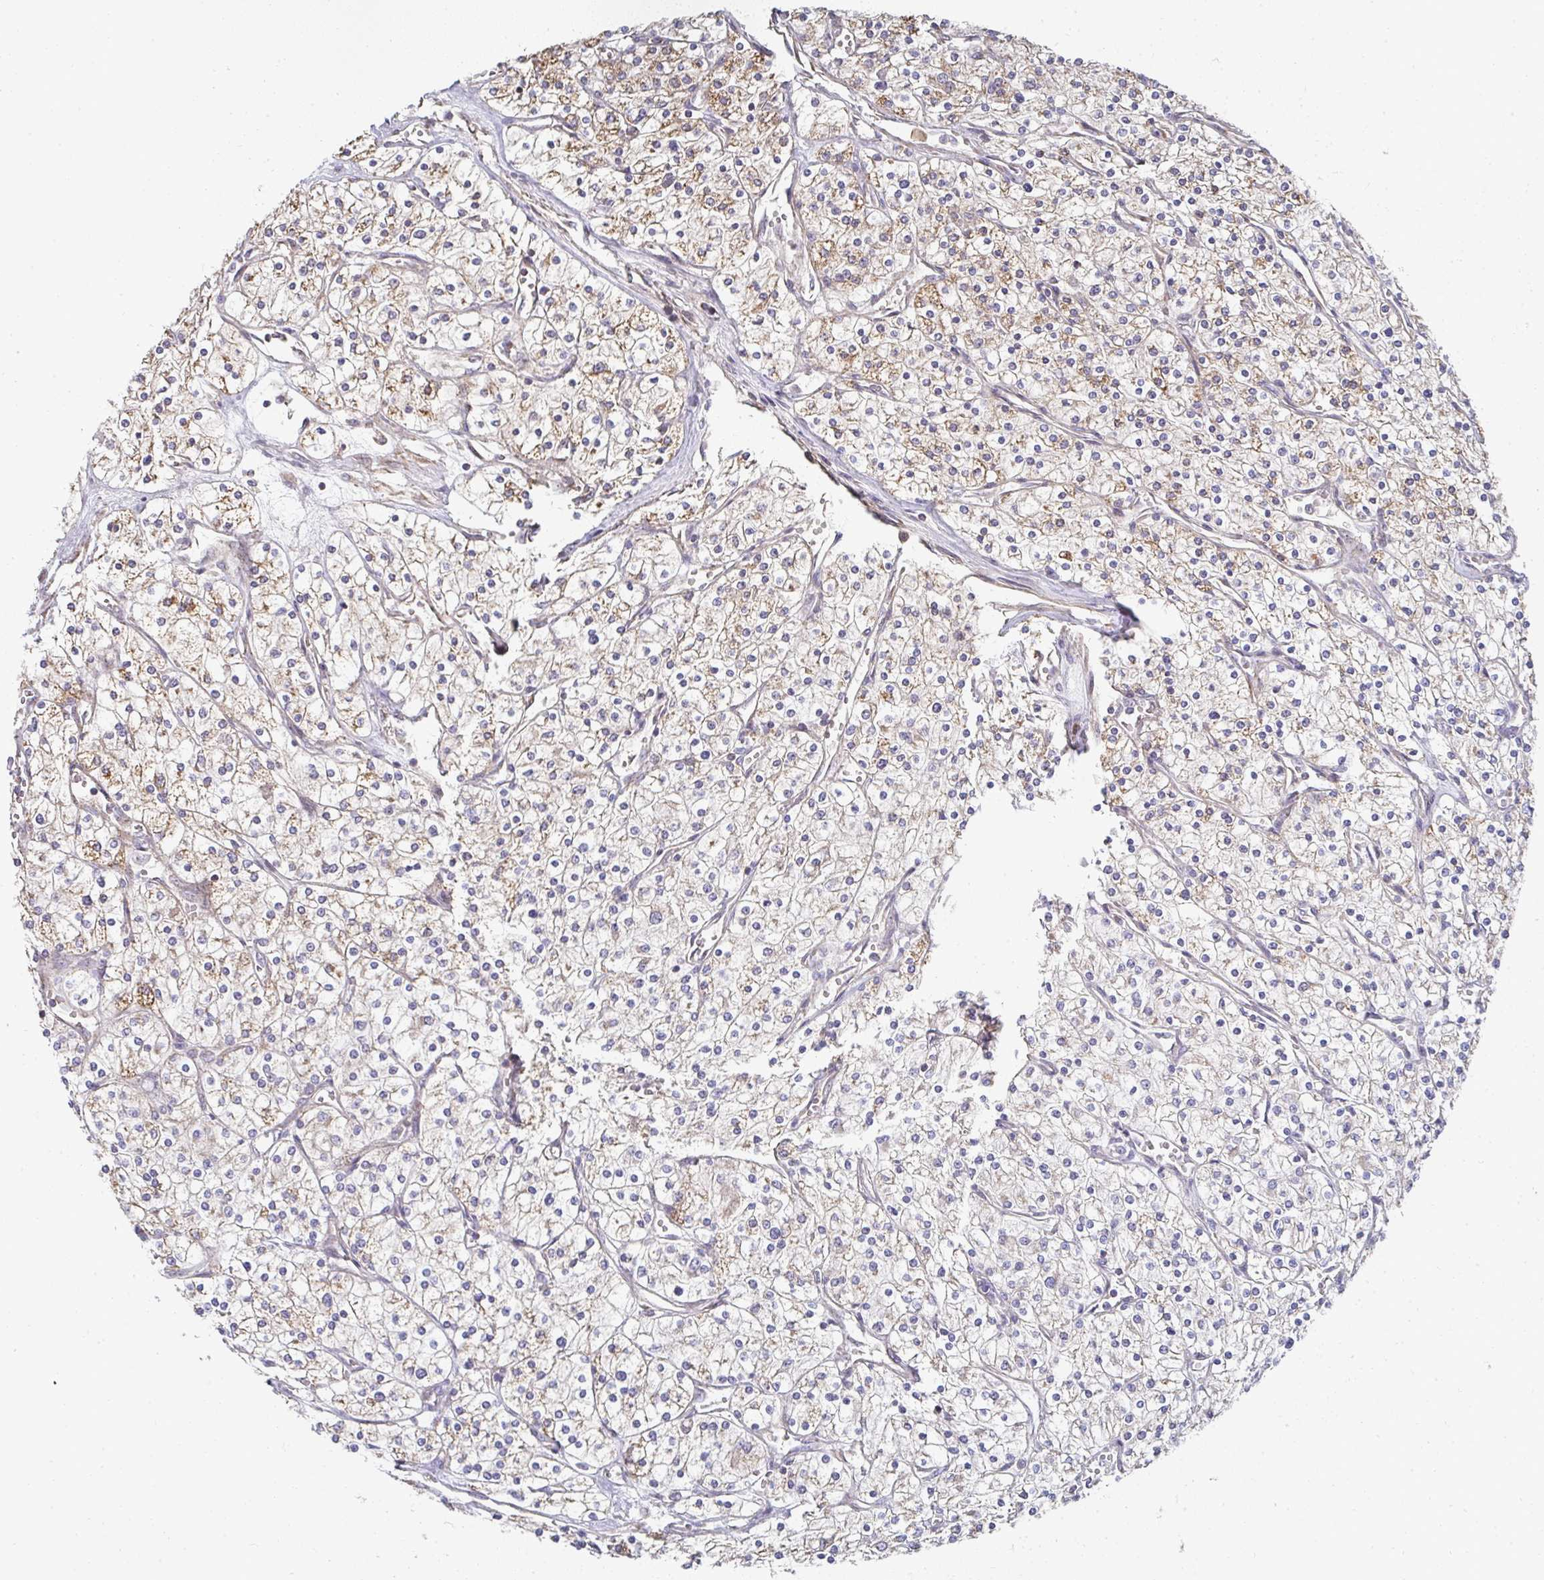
{"staining": {"intensity": "moderate", "quantity": "25%-75%", "location": "cytoplasmic/membranous"}, "tissue": "renal cancer", "cell_type": "Tumor cells", "image_type": "cancer", "snomed": [{"axis": "morphology", "description": "Adenocarcinoma, NOS"}, {"axis": "topography", "description": "Kidney"}], "caption": "Immunohistochemistry micrograph of human adenocarcinoma (renal) stained for a protein (brown), which displays medium levels of moderate cytoplasmic/membranous staining in about 25%-75% of tumor cells.", "gene": "AGTPBP1", "patient": {"sex": "male", "age": 80}}